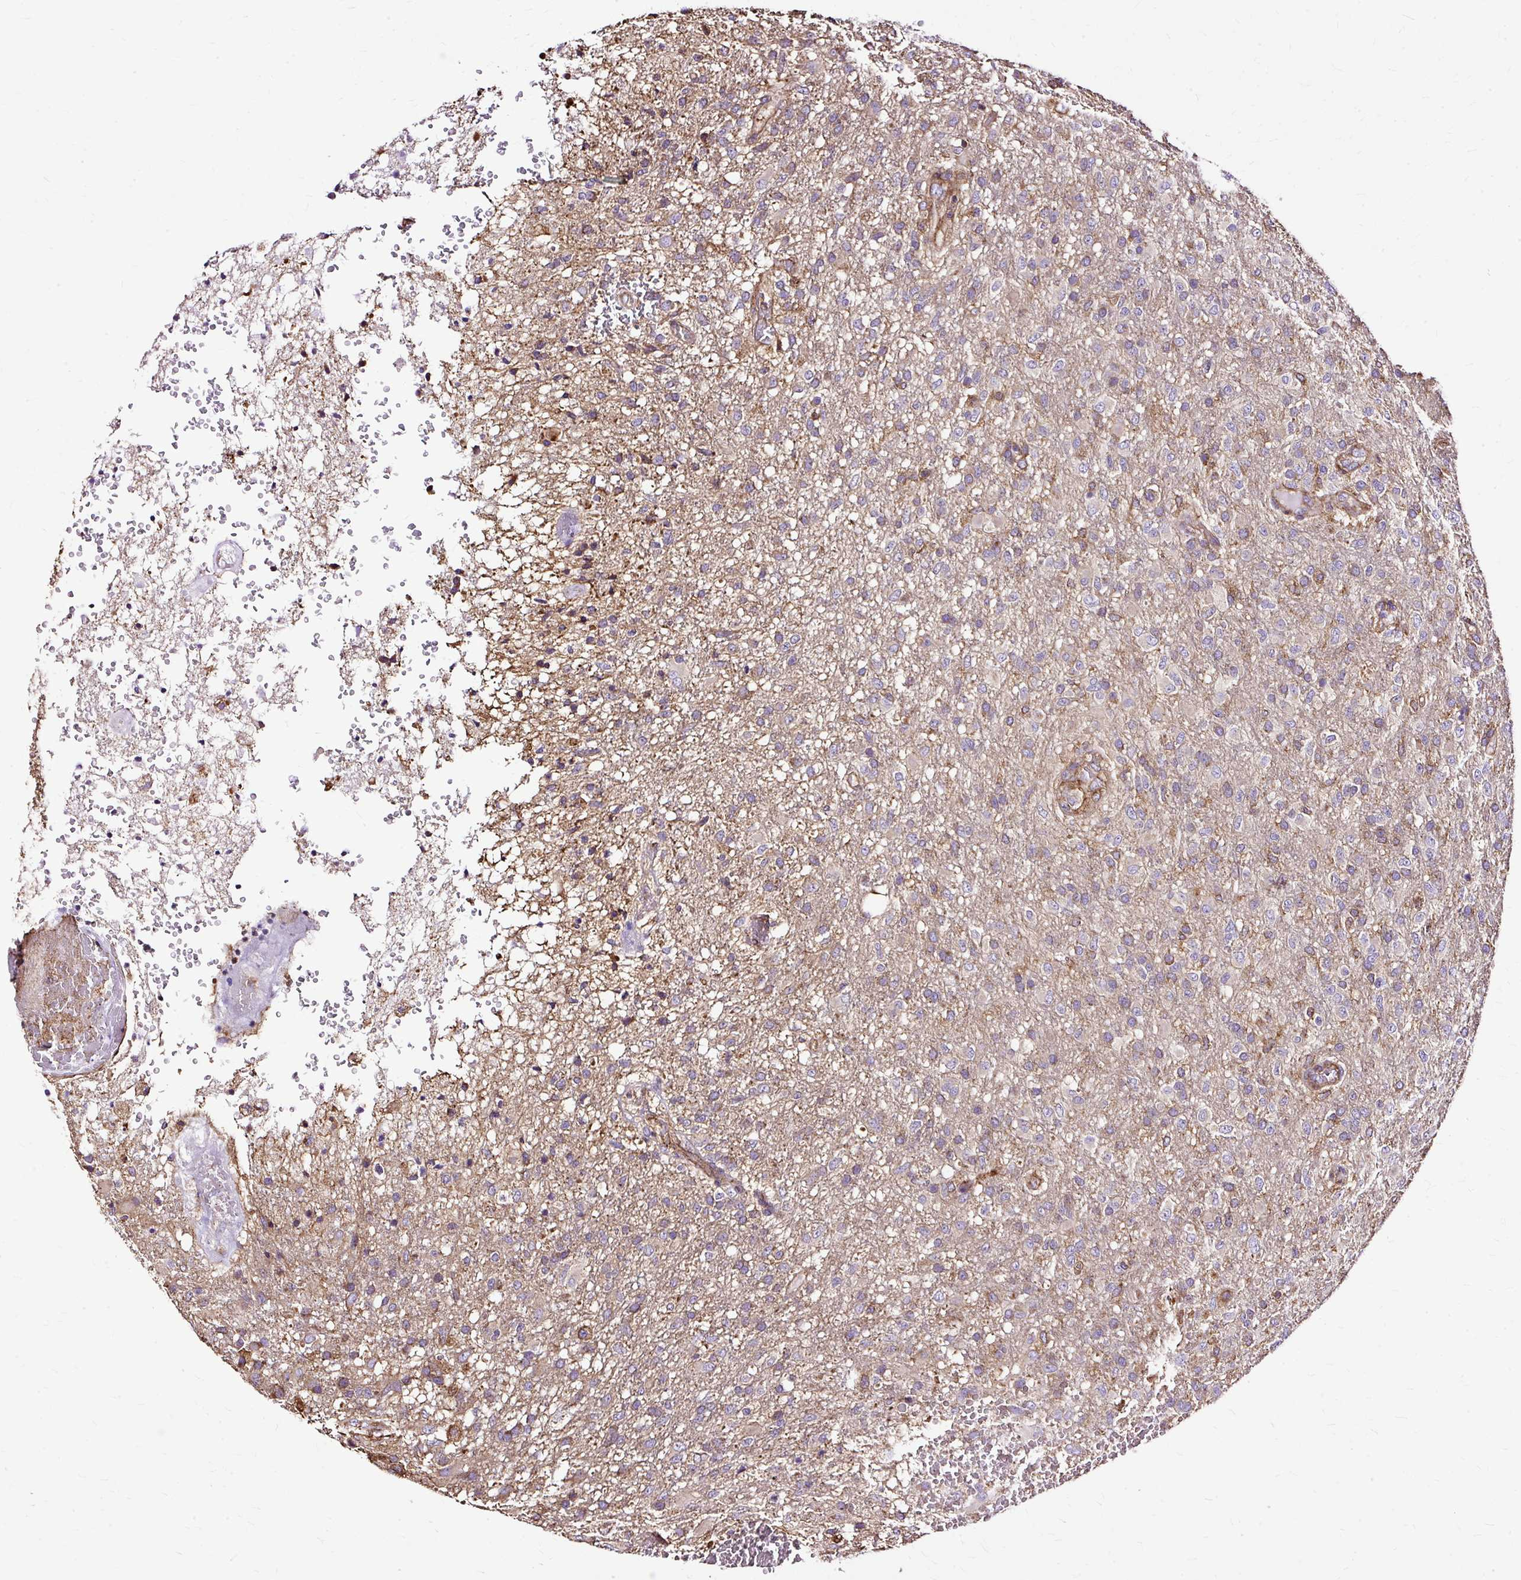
{"staining": {"intensity": "weak", "quantity": "<25%", "location": "cytoplasmic/membranous"}, "tissue": "glioma", "cell_type": "Tumor cells", "image_type": "cancer", "snomed": [{"axis": "morphology", "description": "Glioma, malignant, High grade"}, {"axis": "topography", "description": "Brain"}], "caption": "An IHC image of malignant high-grade glioma is shown. There is no staining in tumor cells of malignant high-grade glioma. (Brightfield microscopy of DAB IHC at high magnification).", "gene": "KLHL11", "patient": {"sex": "female", "age": 74}}